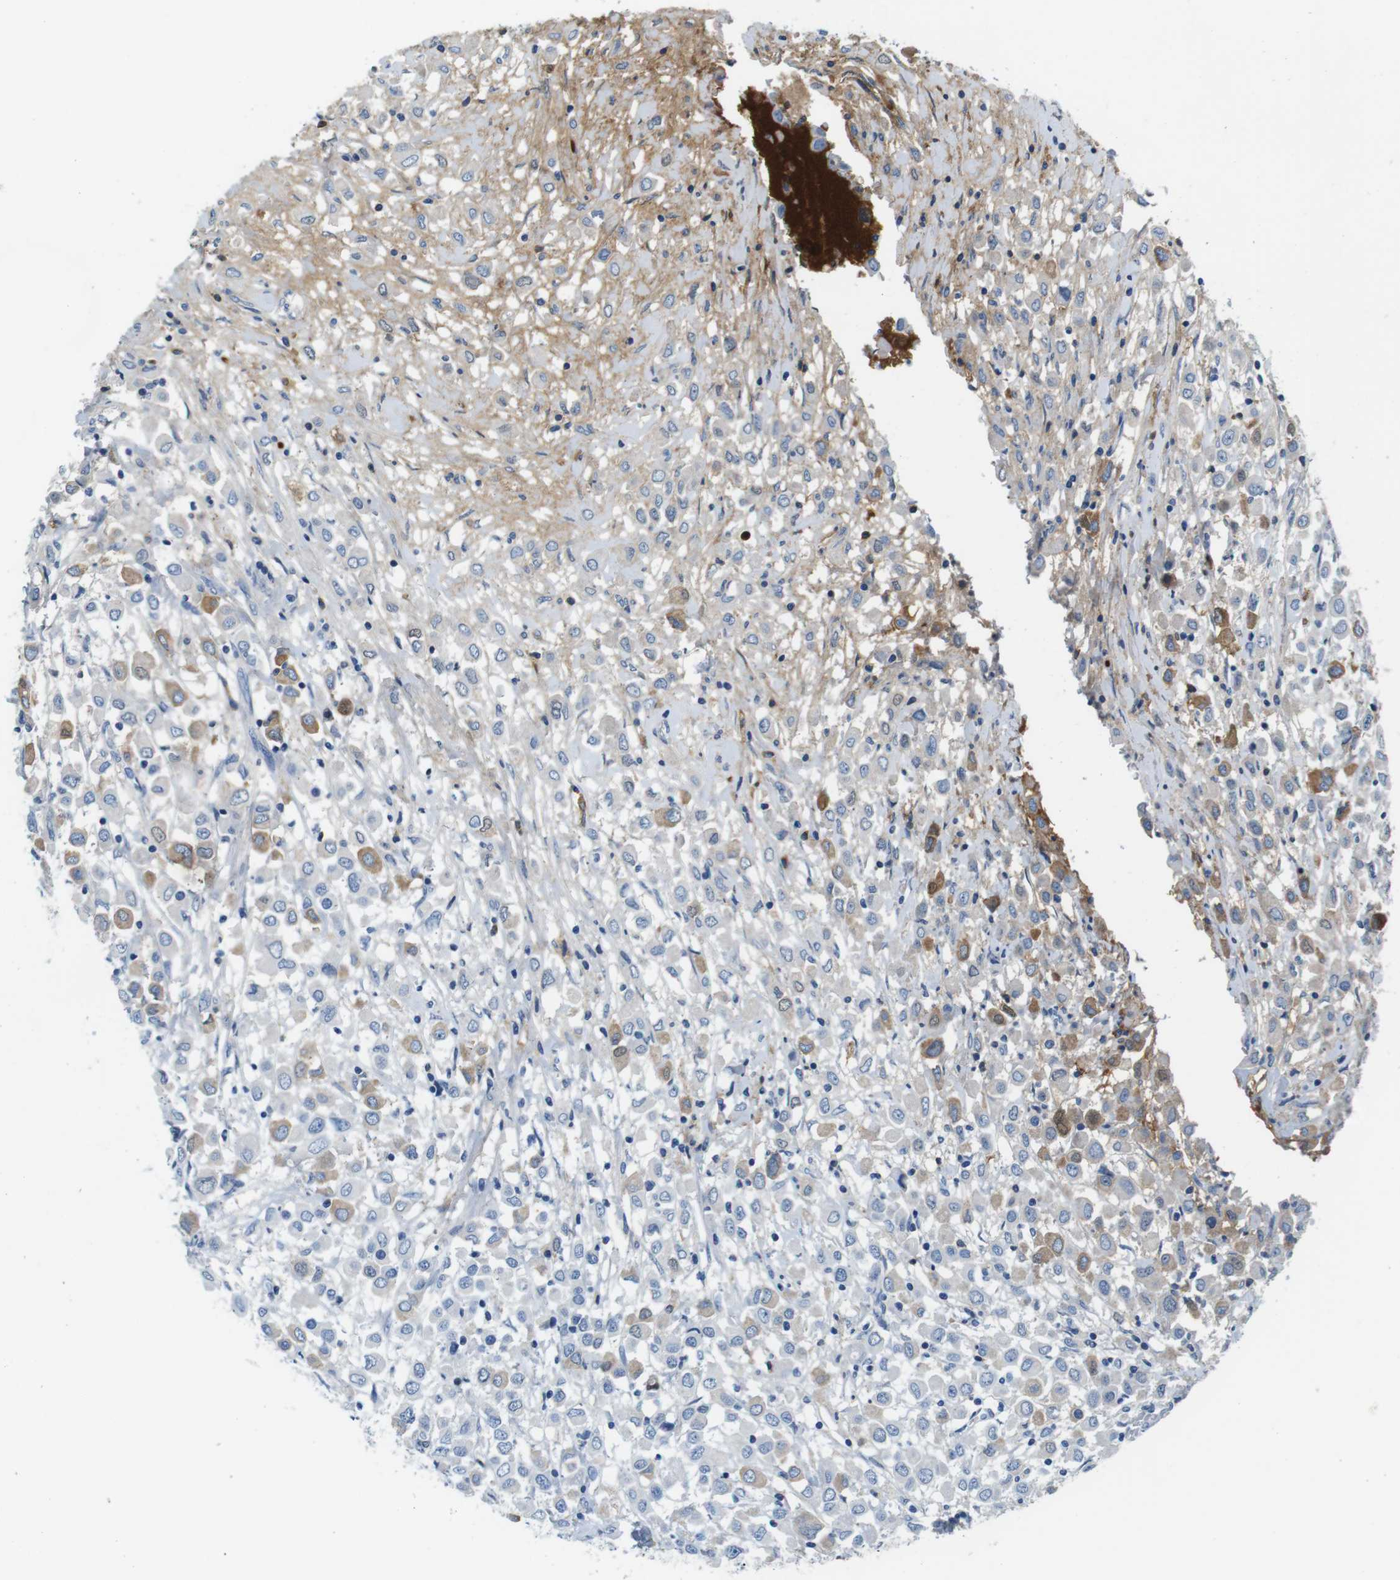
{"staining": {"intensity": "moderate", "quantity": "25%-75%", "location": "cytoplasmic/membranous"}, "tissue": "breast cancer", "cell_type": "Tumor cells", "image_type": "cancer", "snomed": [{"axis": "morphology", "description": "Duct carcinoma"}, {"axis": "topography", "description": "Breast"}], "caption": "IHC photomicrograph of breast intraductal carcinoma stained for a protein (brown), which displays medium levels of moderate cytoplasmic/membranous positivity in about 25%-75% of tumor cells.", "gene": "IGHD", "patient": {"sex": "female", "age": 61}}